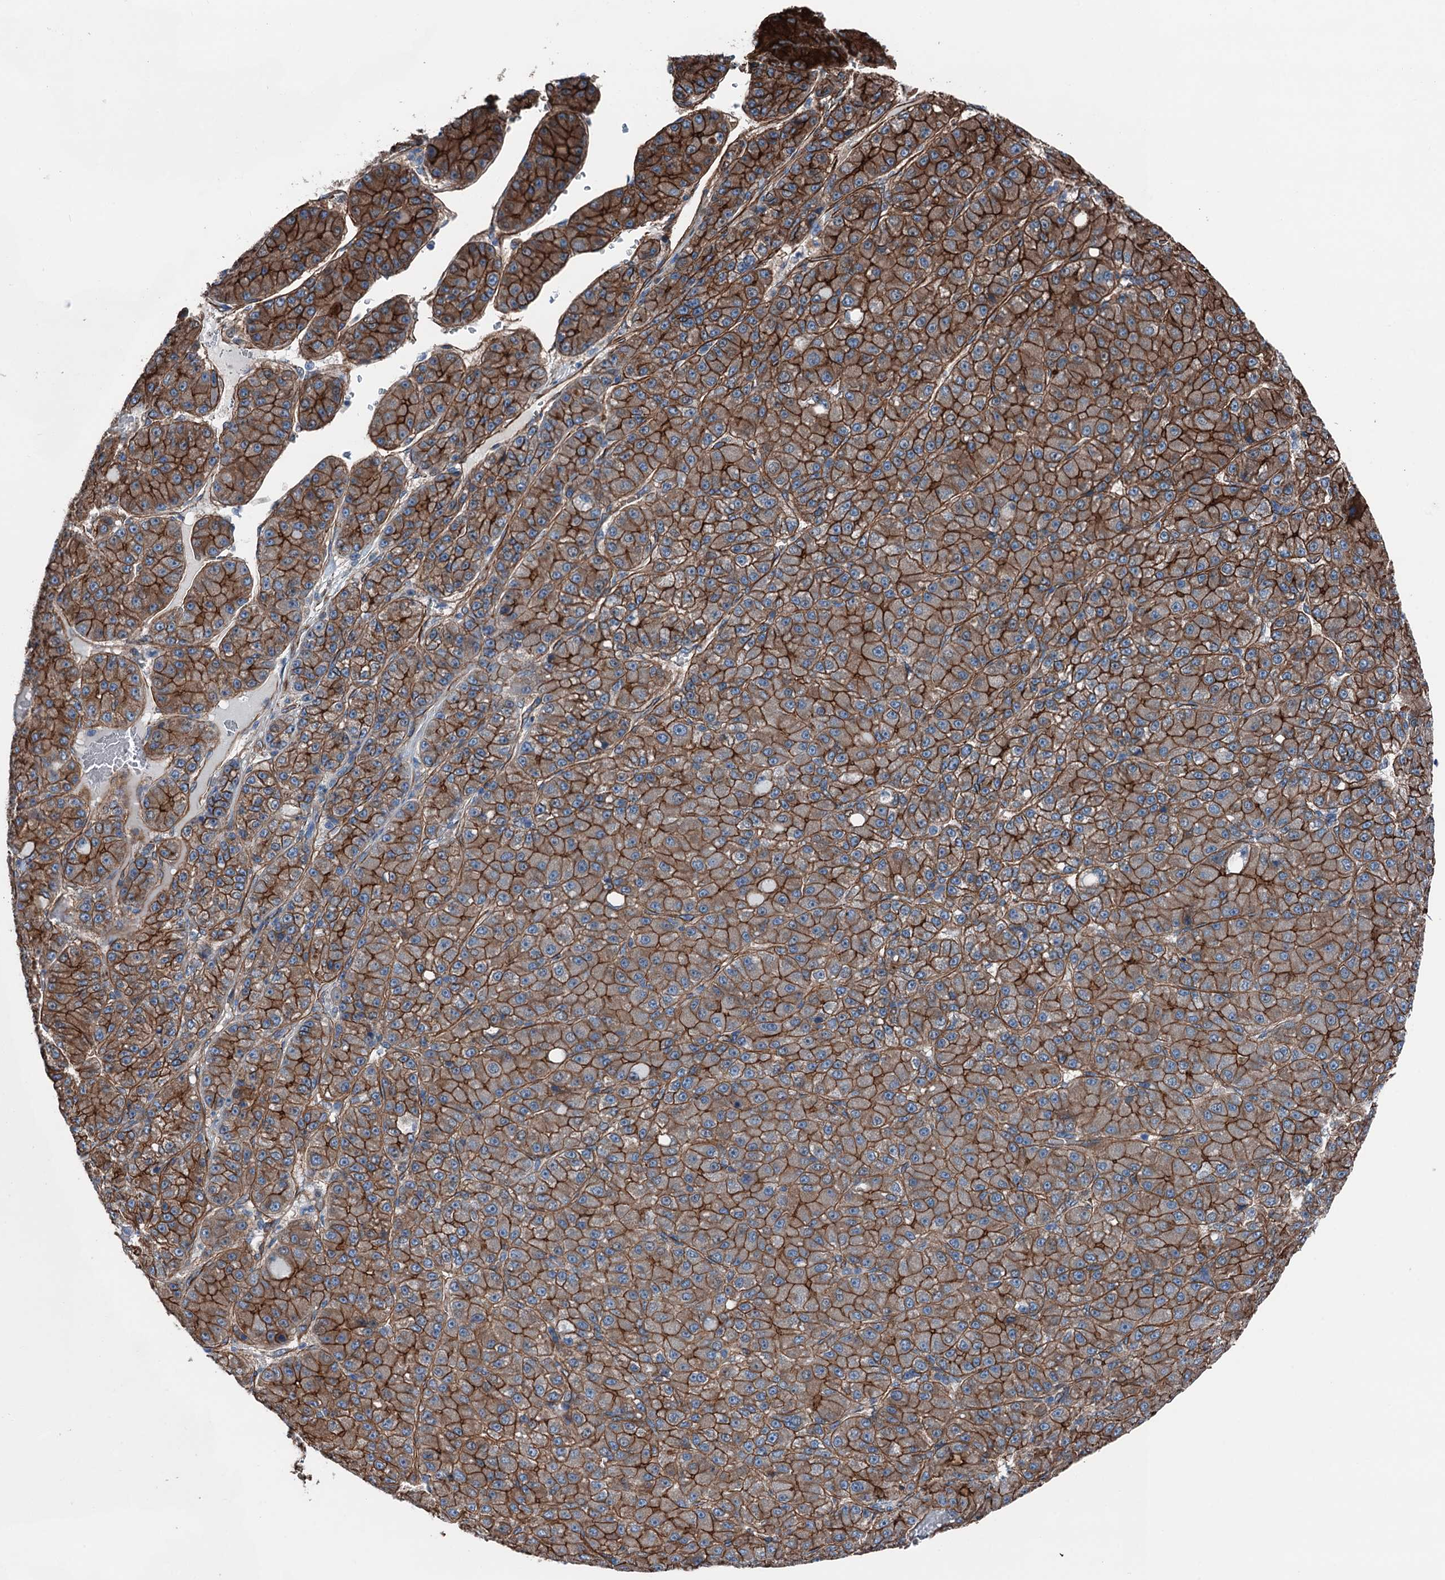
{"staining": {"intensity": "strong", "quantity": ">75%", "location": "cytoplasmic/membranous"}, "tissue": "liver cancer", "cell_type": "Tumor cells", "image_type": "cancer", "snomed": [{"axis": "morphology", "description": "Carcinoma, Hepatocellular, NOS"}, {"axis": "topography", "description": "Liver"}], "caption": "An image showing strong cytoplasmic/membranous expression in approximately >75% of tumor cells in liver cancer (hepatocellular carcinoma), as visualized by brown immunohistochemical staining.", "gene": "NMRAL1", "patient": {"sex": "male", "age": 67}}